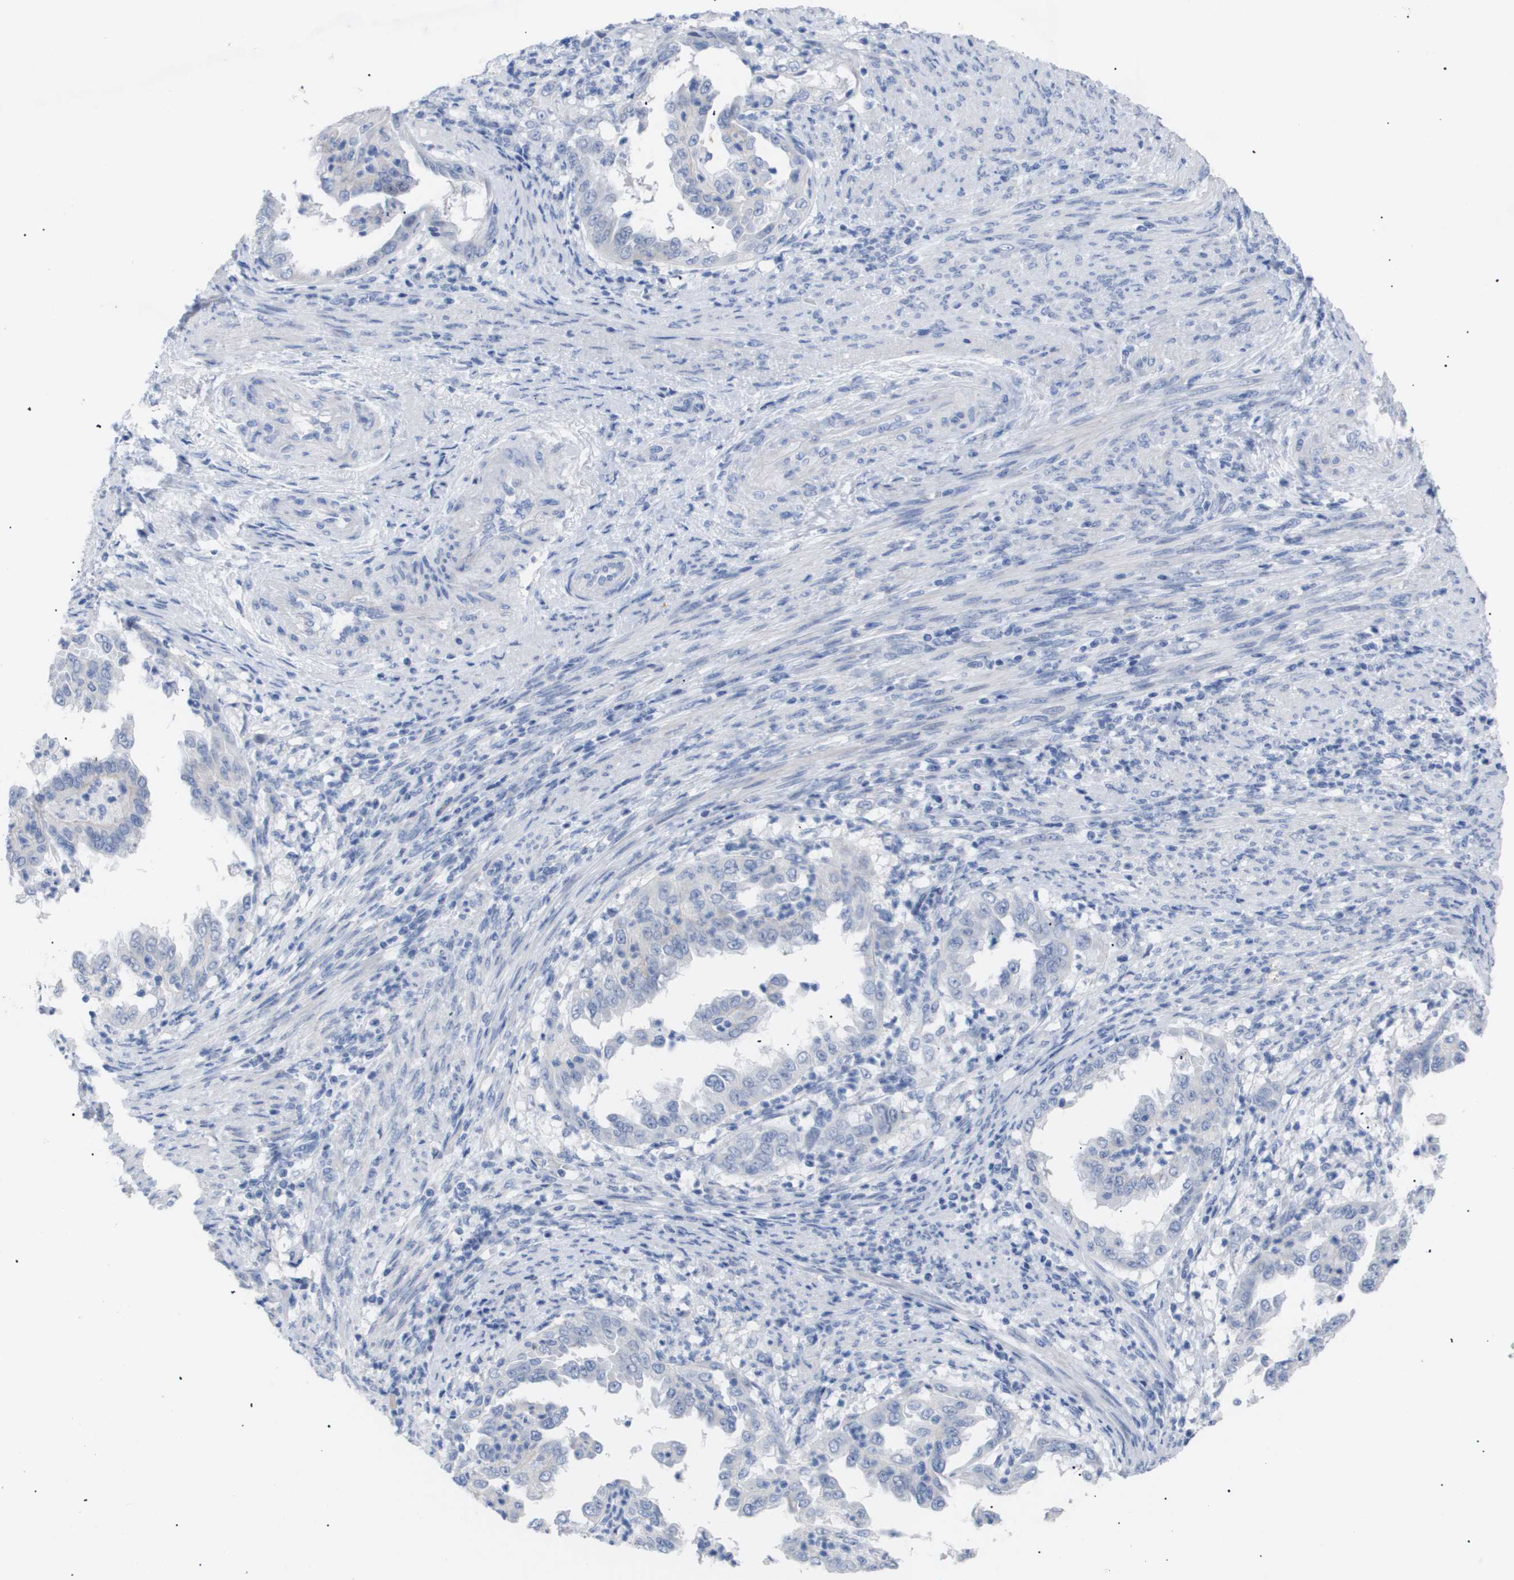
{"staining": {"intensity": "negative", "quantity": "none", "location": "none"}, "tissue": "endometrial cancer", "cell_type": "Tumor cells", "image_type": "cancer", "snomed": [{"axis": "morphology", "description": "Adenocarcinoma, NOS"}, {"axis": "topography", "description": "Endometrium"}], "caption": "Micrograph shows no significant protein staining in tumor cells of endometrial cancer (adenocarcinoma).", "gene": "CAV3", "patient": {"sex": "female", "age": 85}}